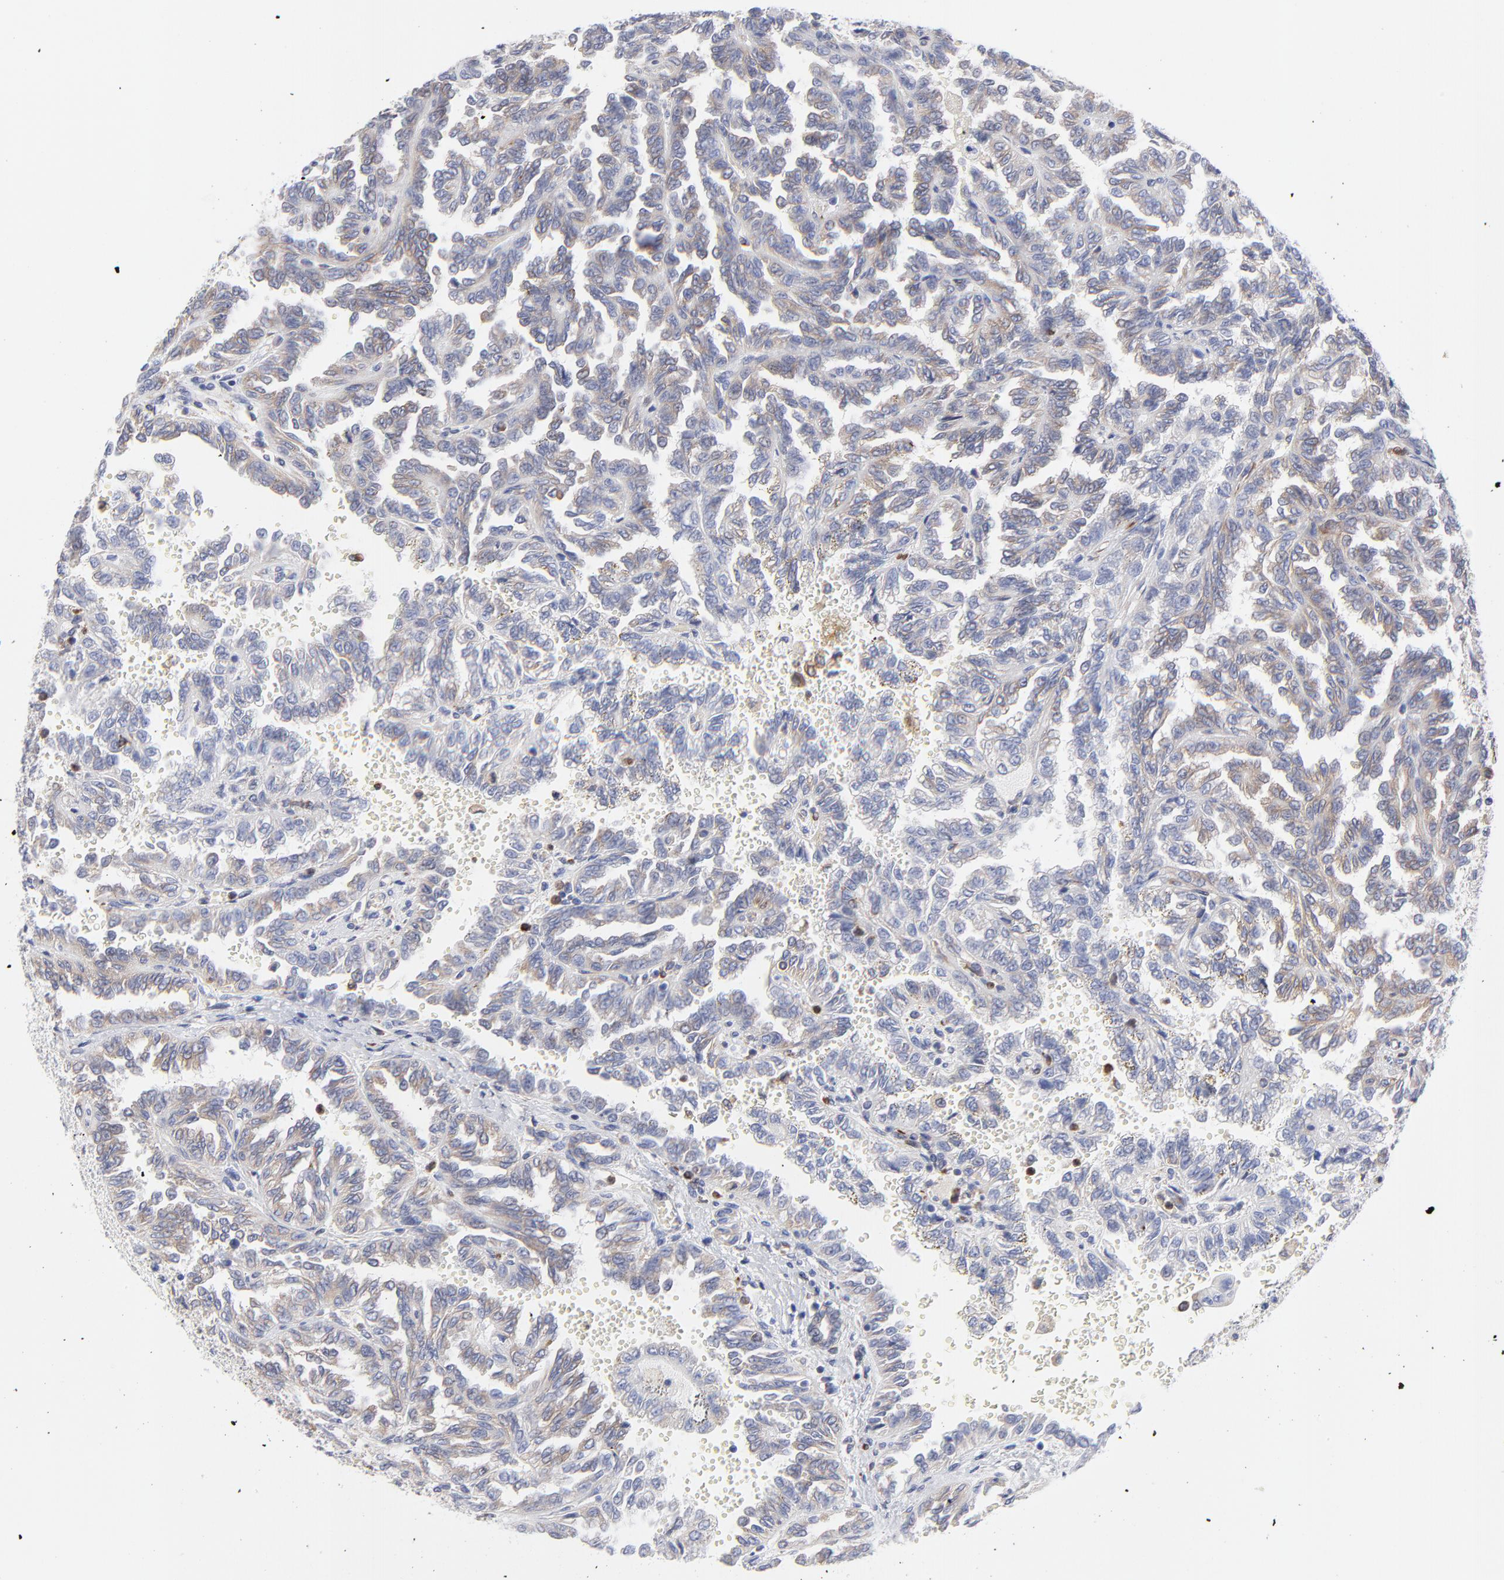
{"staining": {"intensity": "weak", "quantity": ">75%", "location": "cytoplasmic/membranous"}, "tissue": "renal cancer", "cell_type": "Tumor cells", "image_type": "cancer", "snomed": [{"axis": "morphology", "description": "Inflammation, NOS"}, {"axis": "morphology", "description": "Adenocarcinoma, NOS"}, {"axis": "topography", "description": "Kidney"}], "caption": "A brown stain highlights weak cytoplasmic/membranous expression of a protein in human renal adenocarcinoma tumor cells. The protein is stained brown, and the nuclei are stained in blue (DAB IHC with brightfield microscopy, high magnification).", "gene": "MOSPD2", "patient": {"sex": "male", "age": 68}}